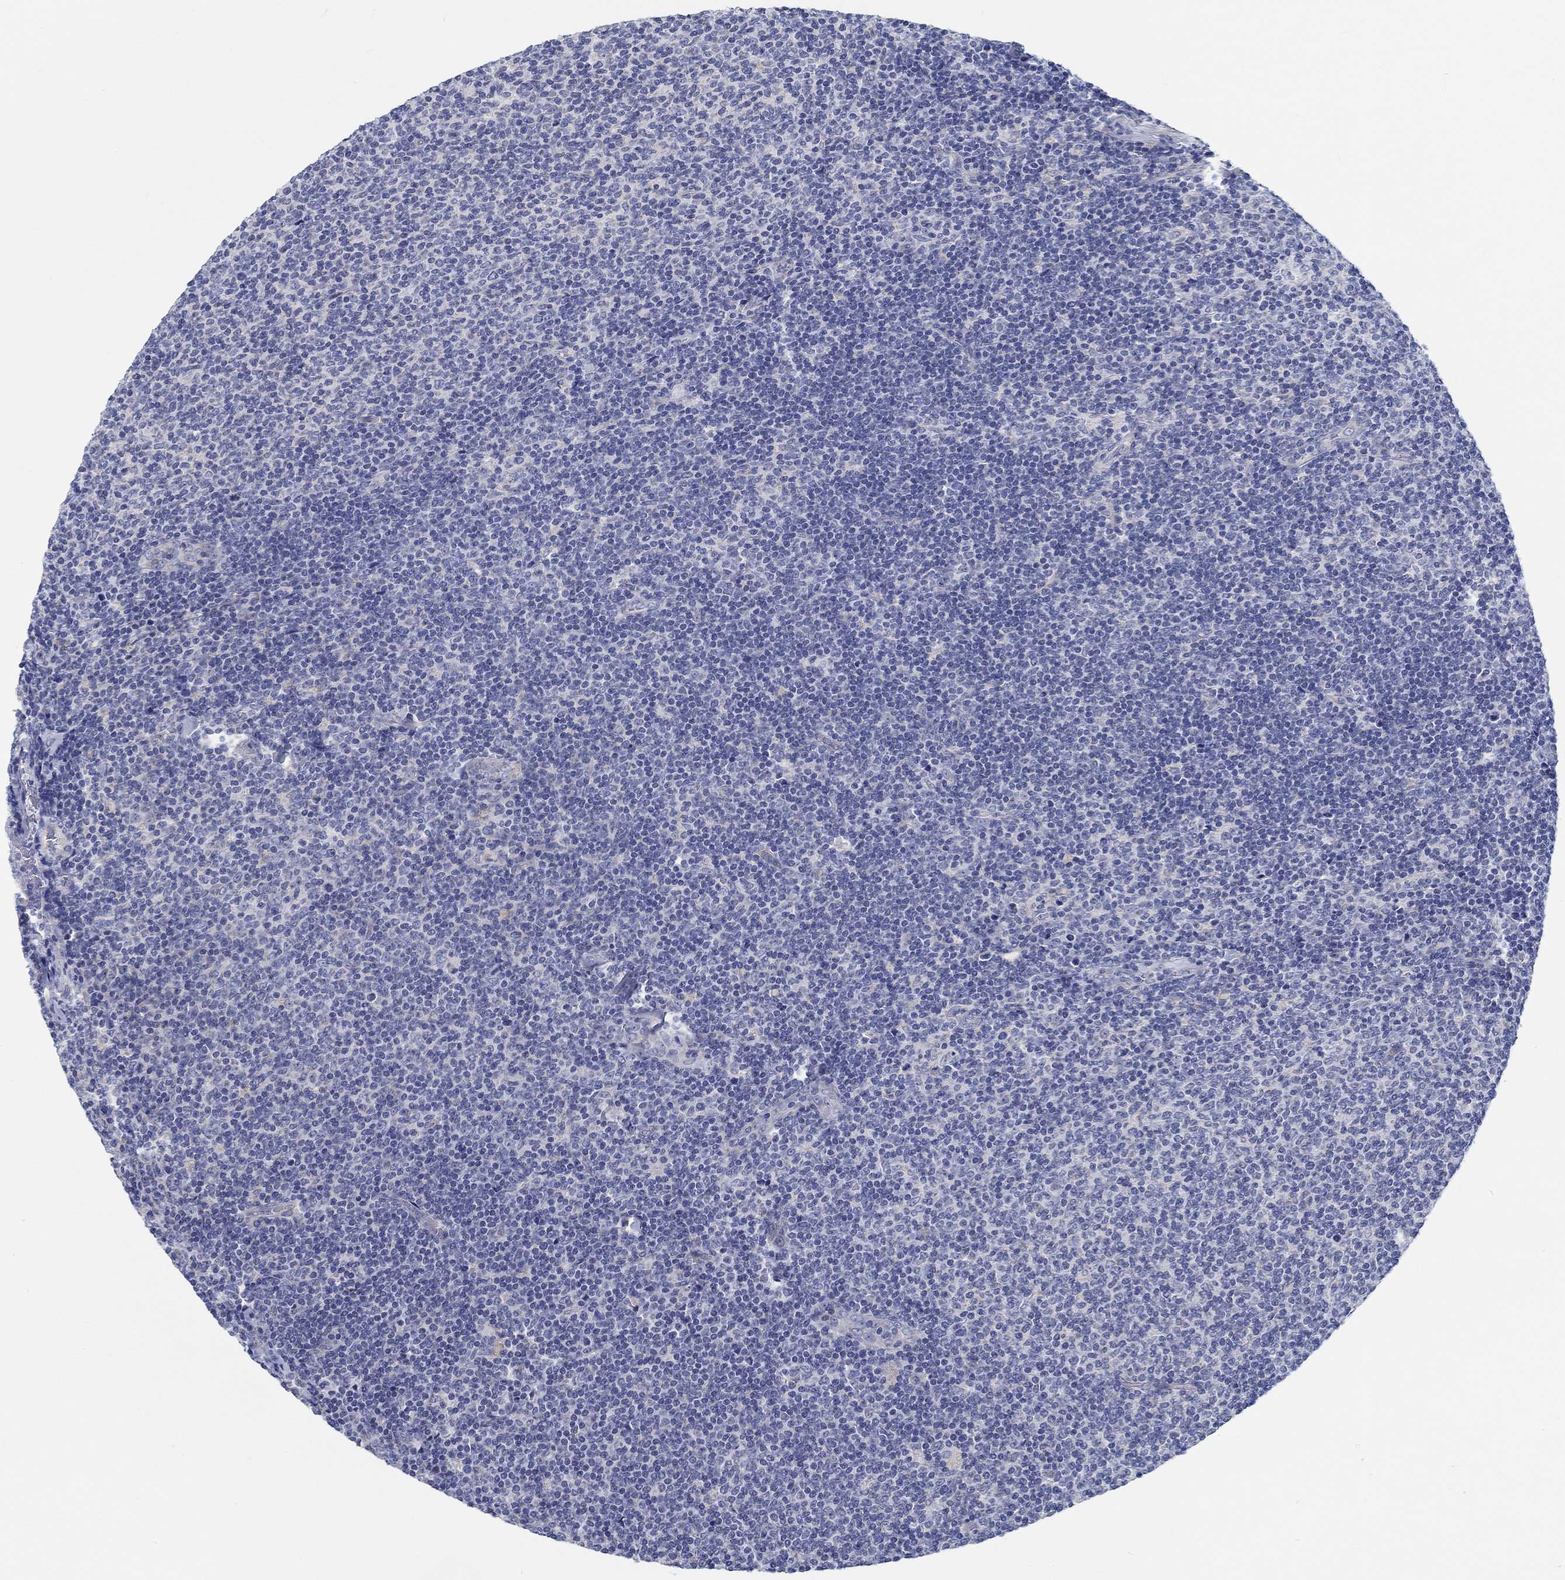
{"staining": {"intensity": "negative", "quantity": "none", "location": "none"}, "tissue": "lymphoma", "cell_type": "Tumor cells", "image_type": "cancer", "snomed": [{"axis": "morphology", "description": "Malignant lymphoma, non-Hodgkin's type, Low grade"}, {"axis": "topography", "description": "Lymph node"}], "caption": "A histopathology image of human lymphoma is negative for staining in tumor cells. Brightfield microscopy of immunohistochemistry (IHC) stained with DAB (3,3'-diaminobenzidine) (brown) and hematoxylin (blue), captured at high magnification.", "gene": "MYBPC1", "patient": {"sex": "male", "age": 52}}